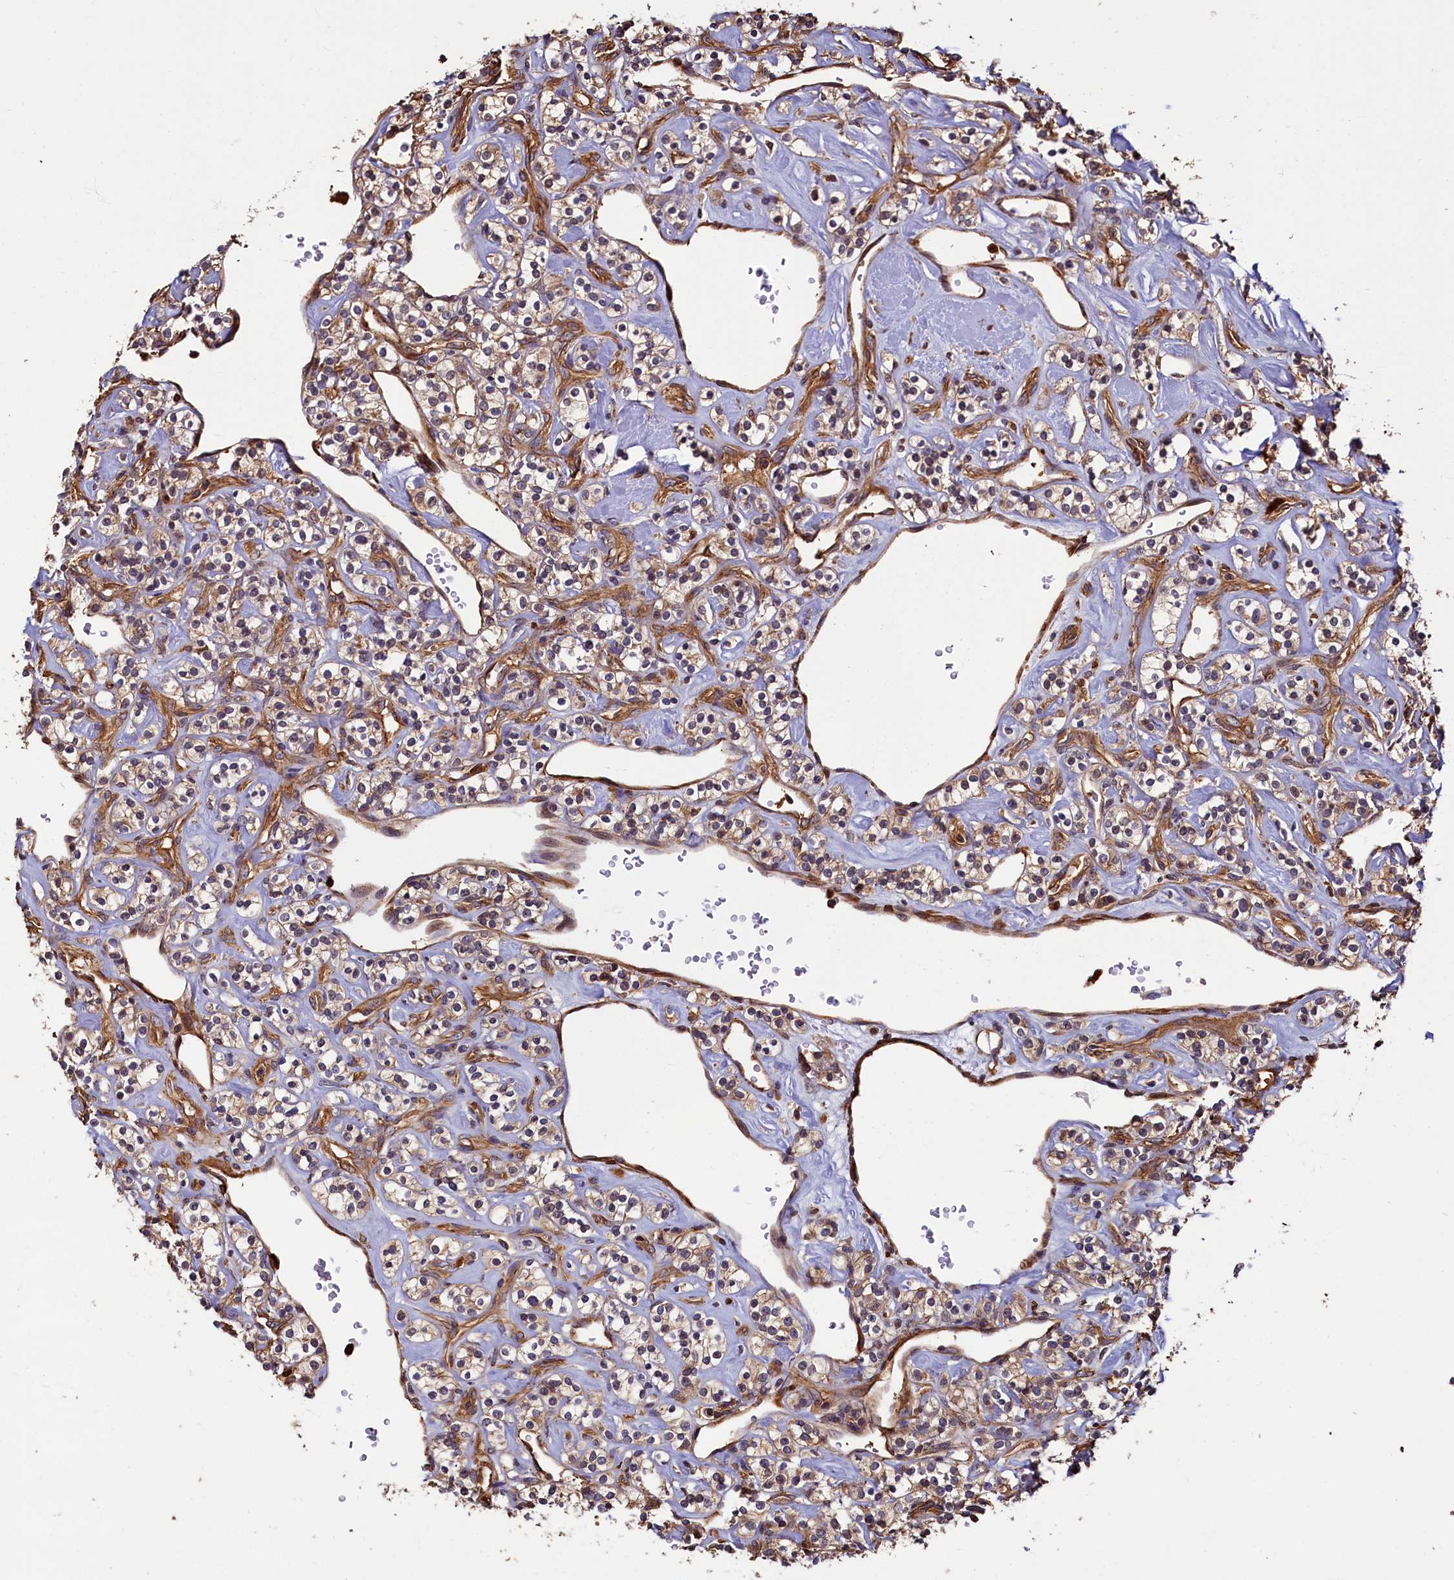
{"staining": {"intensity": "negative", "quantity": "none", "location": "none"}, "tissue": "renal cancer", "cell_type": "Tumor cells", "image_type": "cancer", "snomed": [{"axis": "morphology", "description": "Adenocarcinoma, NOS"}, {"axis": "topography", "description": "Kidney"}], "caption": "Tumor cells are negative for protein expression in human renal adenocarcinoma.", "gene": "CCDC102B", "patient": {"sex": "male", "age": 77}}